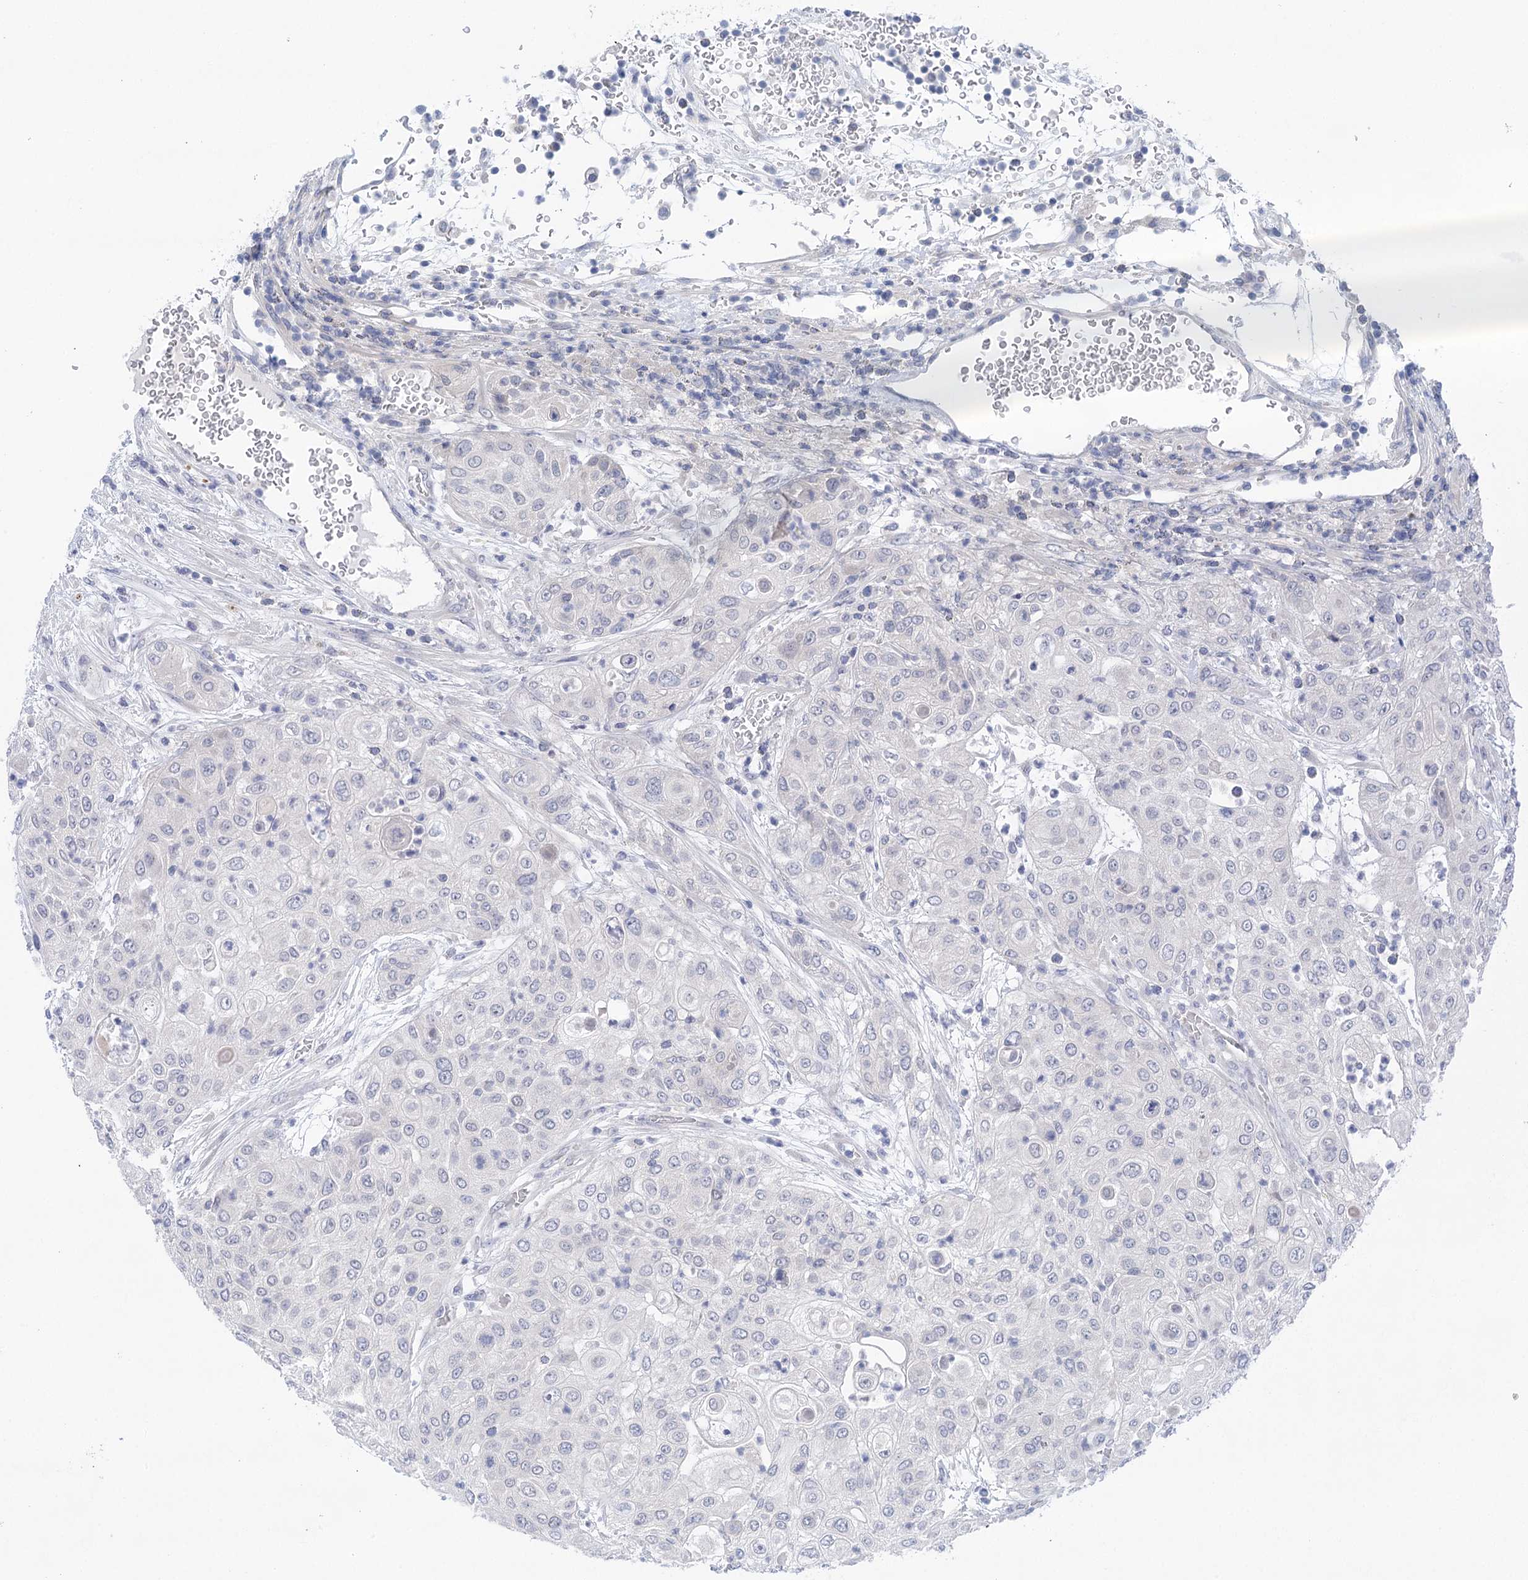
{"staining": {"intensity": "negative", "quantity": "none", "location": "none"}, "tissue": "urothelial cancer", "cell_type": "Tumor cells", "image_type": "cancer", "snomed": [{"axis": "morphology", "description": "Urothelial carcinoma, High grade"}, {"axis": "topography", "description": "Urinary bladder"}], "caption": "Urothelial carcinoma (high-grade) stained for a protein using immunohistochemistry shows no positivity tumor cells.", "gene": "LALBA", "patient": {"sex": "female", "age": 79}}